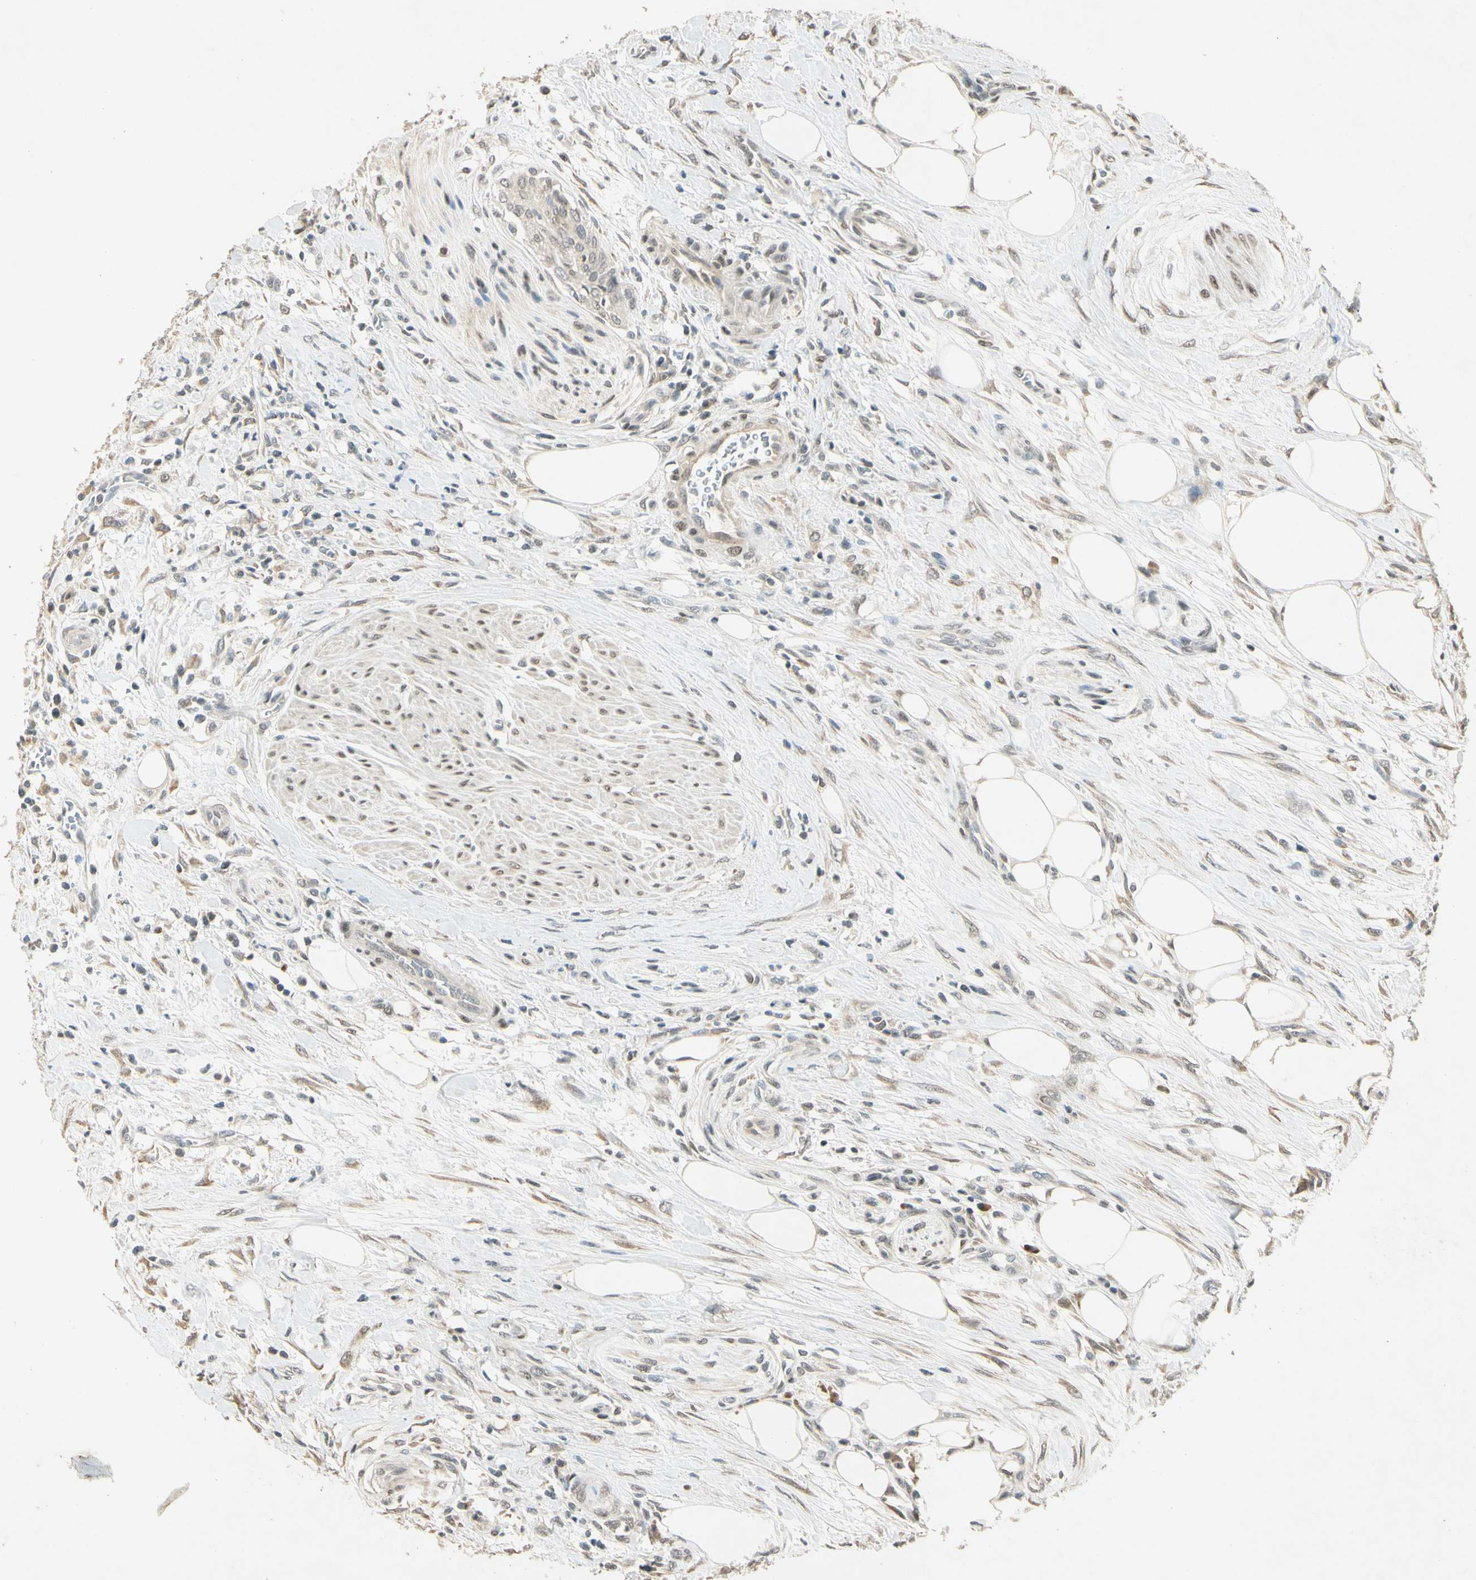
{"staining": {"intensity": "weak", "quantity": "25%-75%", "location": "cytoplasmic/membranous,nuclear"}, "tissue": "urothelial cancer", "cell_type": "Tumor cells", "image_type": "cancer", "snomed": [{"axis": "morphology", "description": "Urothelial carcinoma, High grade"}, {"axis": "topography", "description": "Urinary bladder"}], "caption": "Brown immunohistochemical staining in urothelial carcinoma (high-grade) shows weak cytoplasmic/membranous and nuclear expression in about 25%-75% of tumor cells.", "gene": "ZBTB4", "patient": {"sex": "male", "age": 35}}